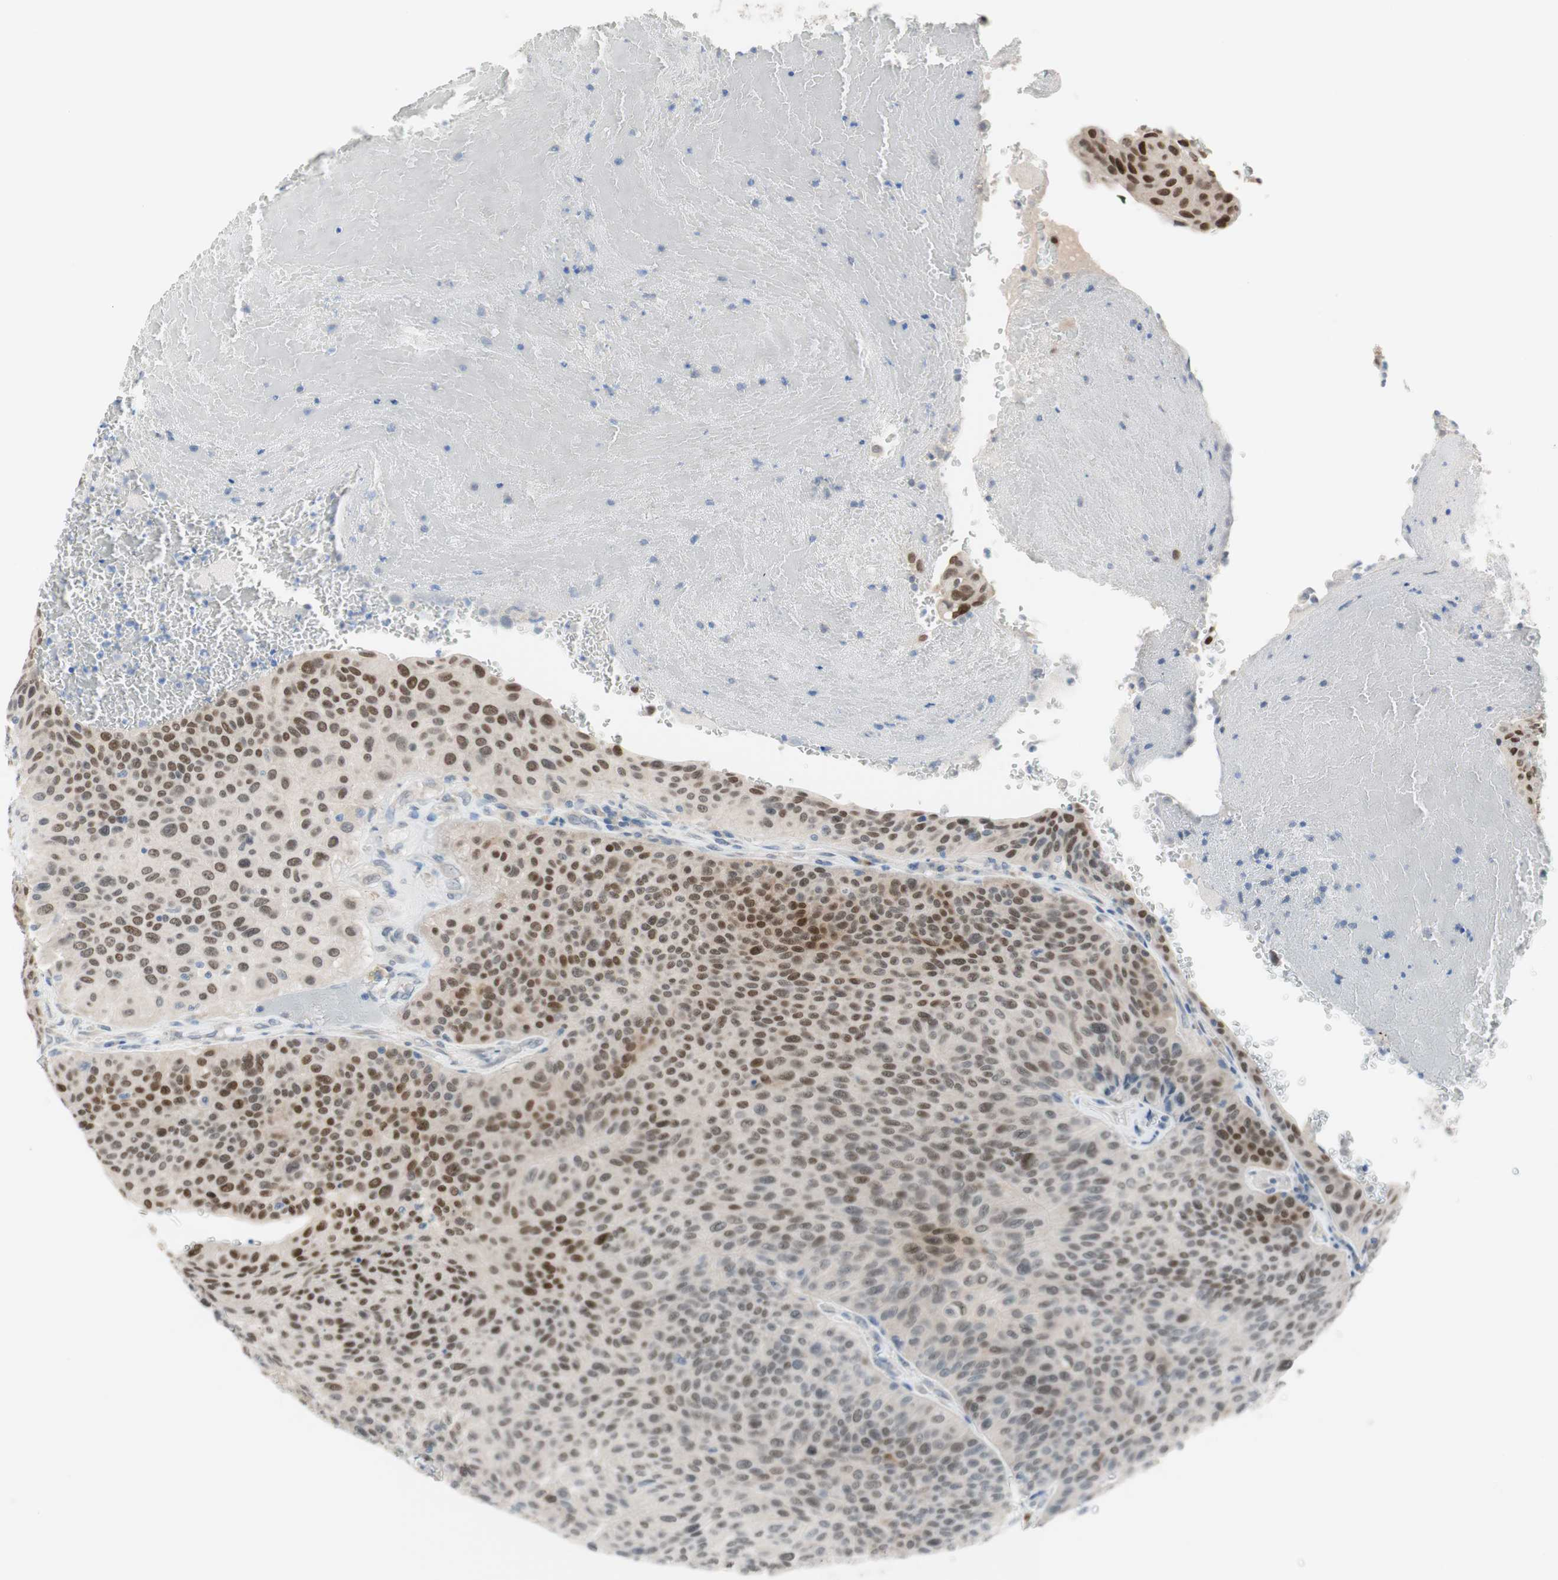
{"staining": {"intensity": "moderate", "quantity": "25%-75%", "location": "nuclear"}, "tissue": "urothelial cancer", "cell_type": "Tumor cells", "image_type": "cancer", "snomed": [{"axis": "morphology", "description": "Urothelial carcinoma, High grade"}, {"axis": "topography", "description": "Urinary bladder"}], "caption": "Immunohistochemistry (DAB (3,3'-diaminobenzidine)) staining of high-grade urothelial carcinoma reveals moderate nuclear protein expression in approximately 25%-75% of tumor cells.", "gene": "GRHL1", "patient": {"sex": "male", "age": 66}}